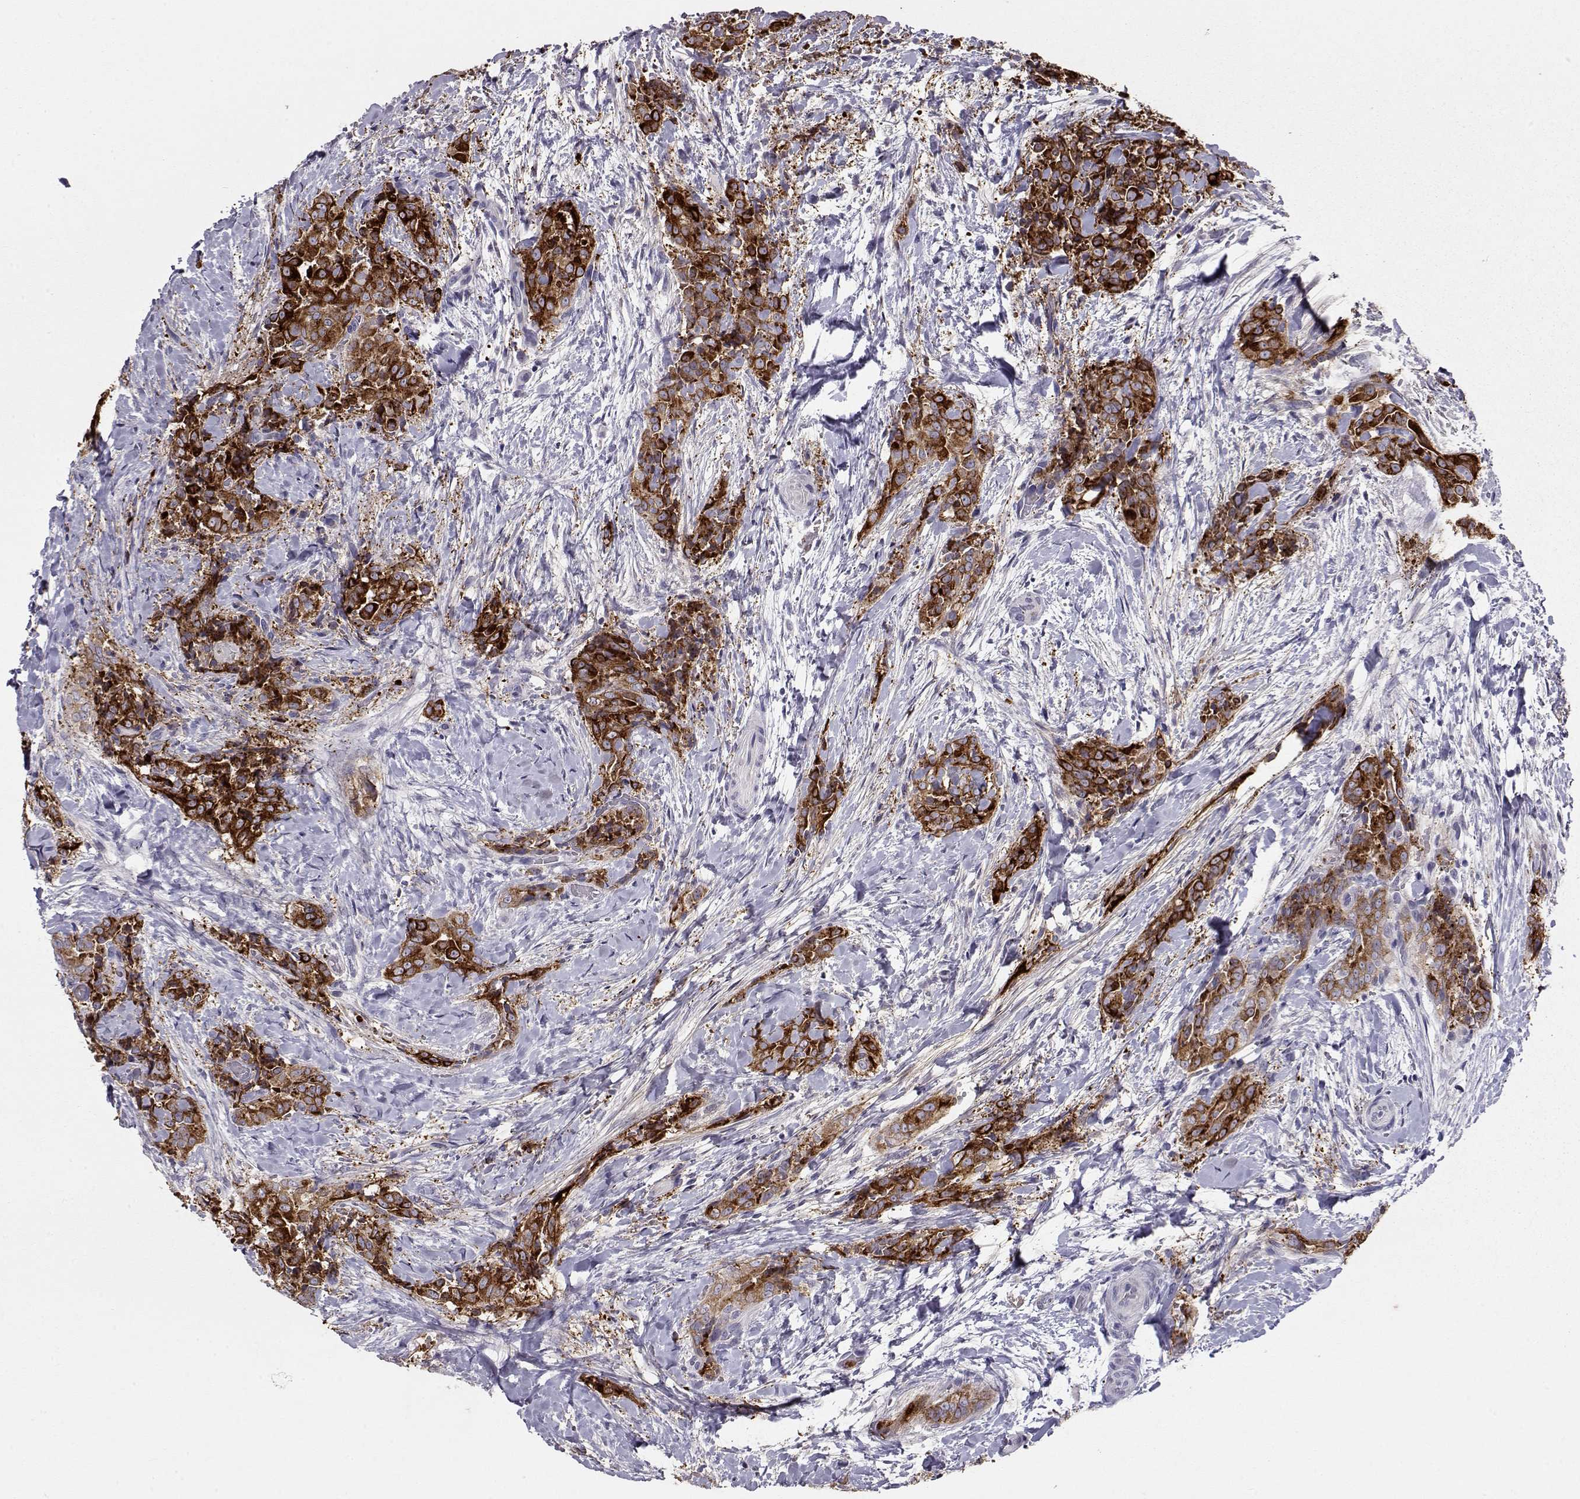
{"staining": {"intensity": "strong", "quantity": "<25%", "location": "cytoplasmic/membranous"}, "tissue": "thyroid cancer", "cell_type": "Tumor cells", "image_type": "cancer", "snomed": [{"axis": "morphology", "description": "Papillary adenocarcinoma, NOS"}, {"axis": "topography", "description": "Thyroid gland"}], "caption": "The histopathology image exhibits staining of thyroid cancer, revealing strong cytoplasmic/membranous protein expression (brown color) within tumor cells. Using DAB (3,3'-diaminobenzidine) (brown) and hematoxylin (blue) stains, captured at high magnification using brightfield microscopy.", "gene": "LAMB3", "patient": {"sex": "male", "age": 61}}